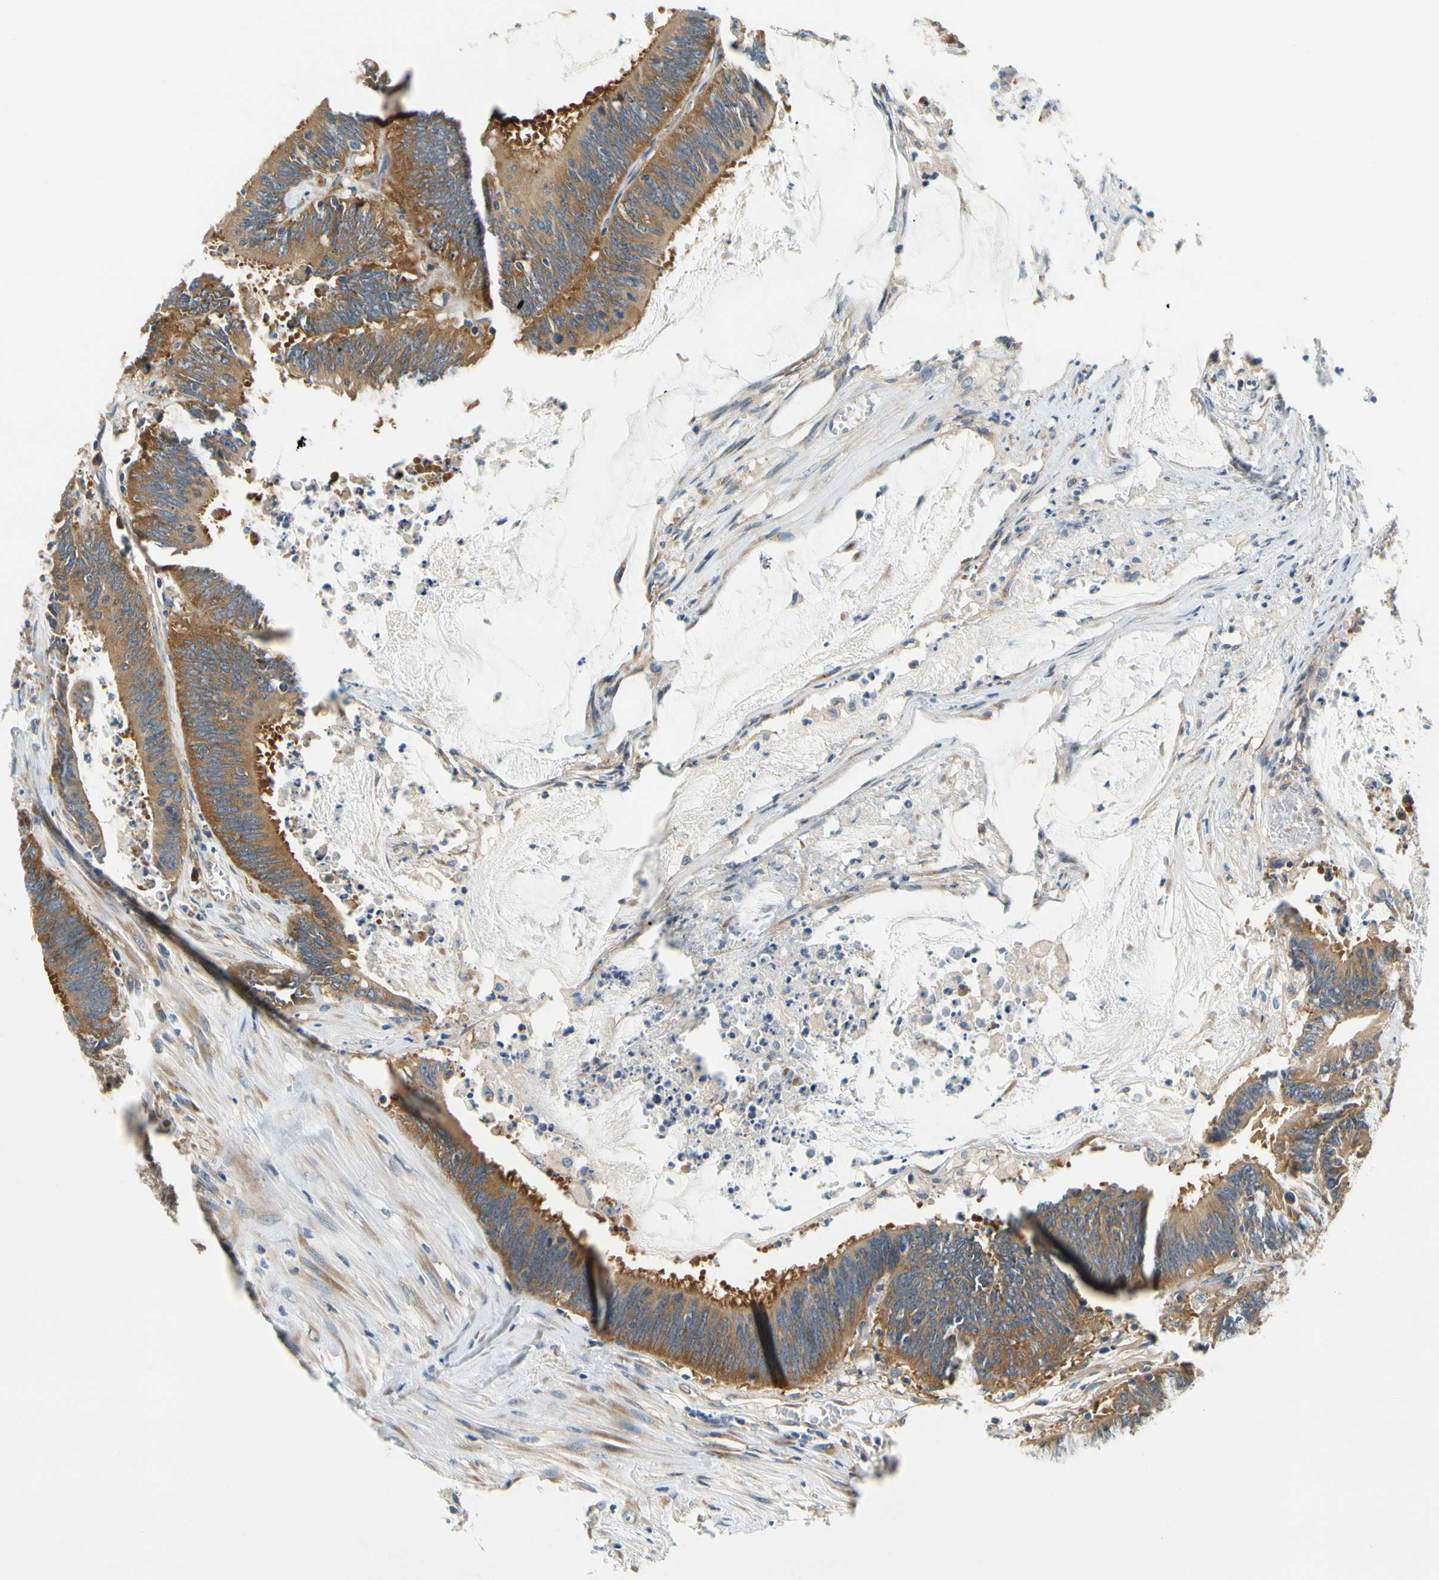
{"staining": {"intensity": "moderate", "quantity": ">75%", "location": "cytoplasmic/membranous"}, "tissue": "colorectal cancer", "cell_type": "Tumor cells", "image_type": "cancer", "snomed": [{"axis": "morphology", "description": "Adenocarcinoma, NOS"}, {"axis": "topography", "description": "Rectum"}], "caption": "Immunohistochemical staining of human colorectal cancer (adenocarcinoma) reveals moderate cytoplasmic/membranous protein staining in about >75% of tumor cells.", "gene": "LRRC47", "patient": {"sex": "female", "age": 66}}